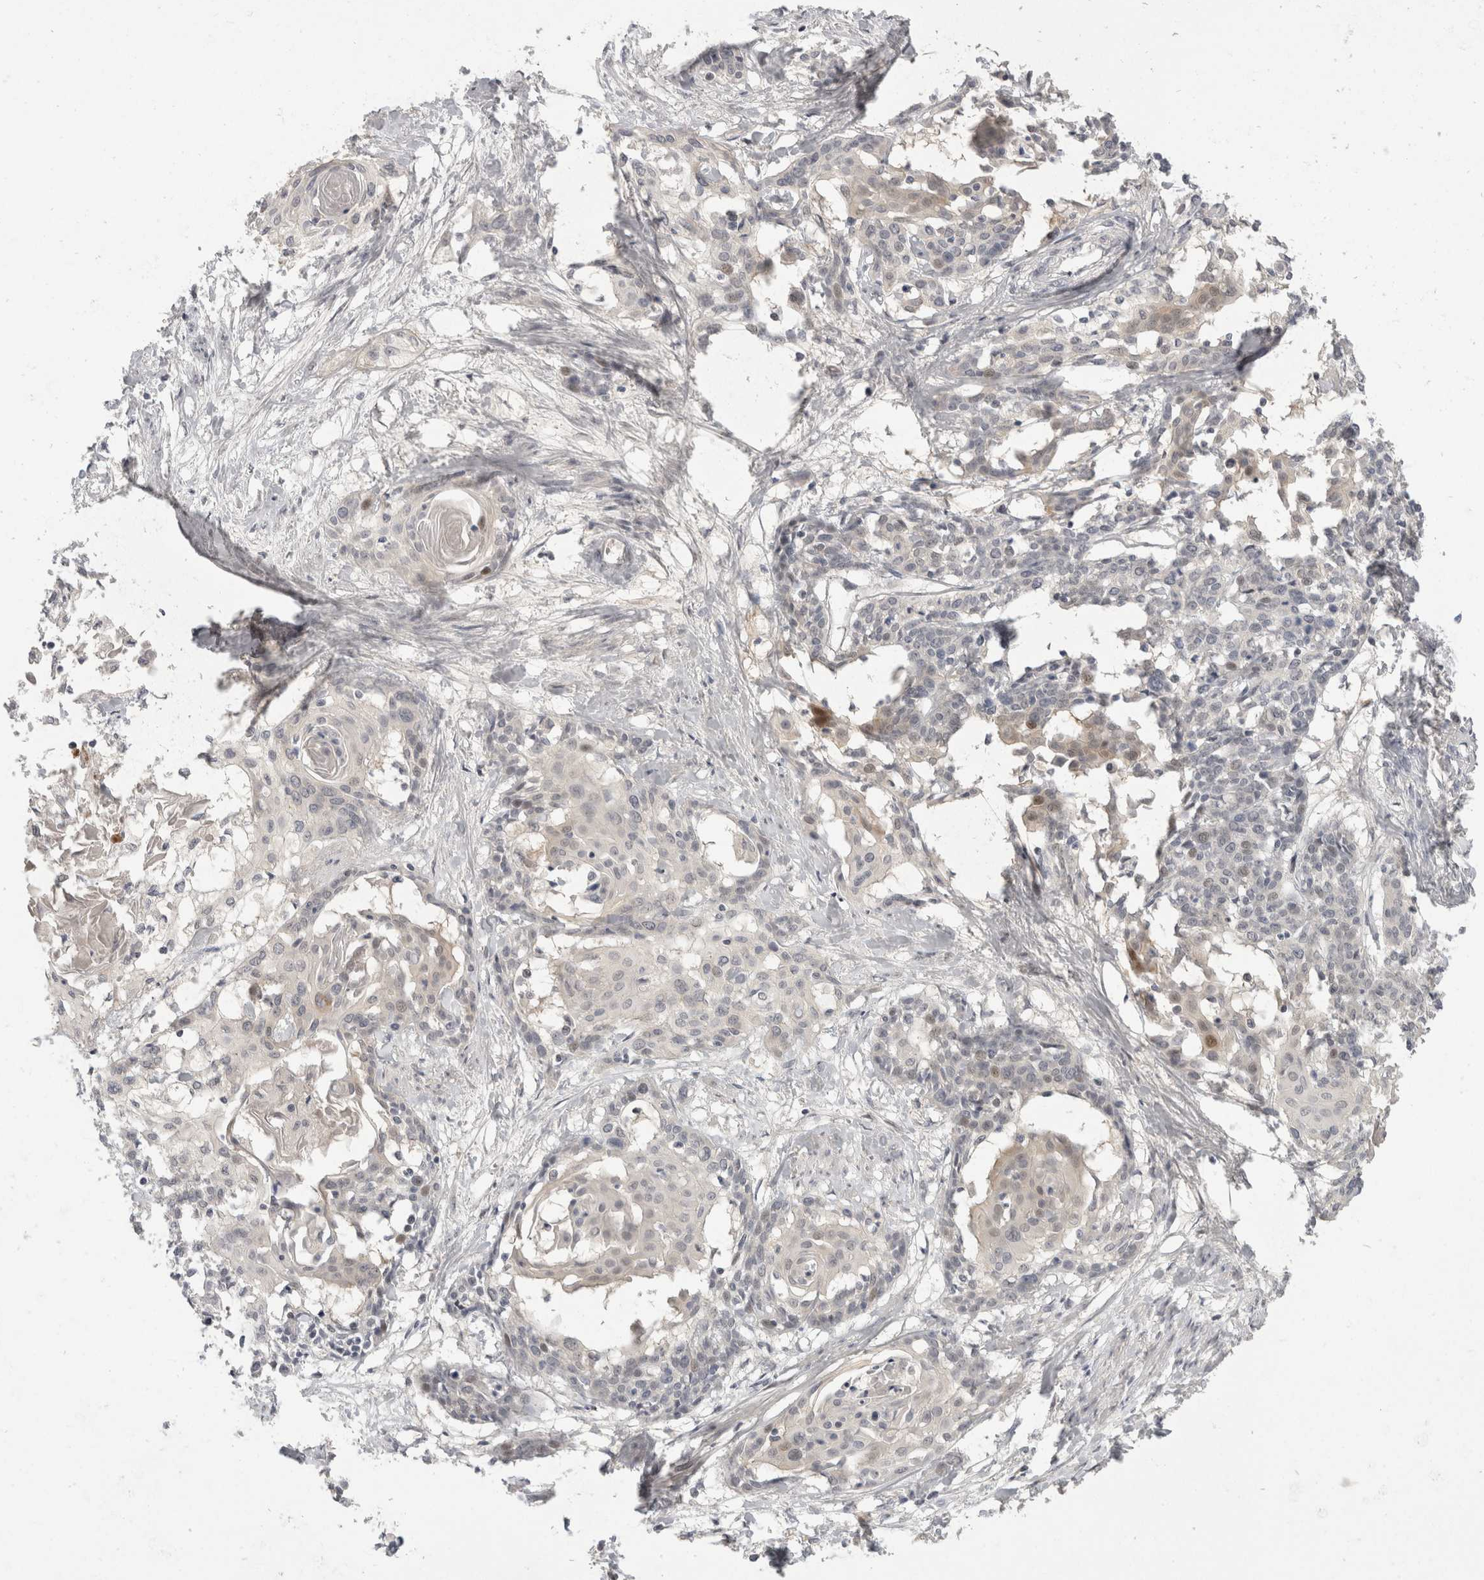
{"staining": {"intensity": "negative", "quantity": "none", "location": "none"}, "tissue": "cervical cancer", "cell_type": "Tumor cells", "image_type": "cancer", "snomed": [{"axis": "morphology", "description": "Squamous cell carcinoma, NOS"}, {"axis": "topography", "description": "Cervix"}], "caption": "Immunohistochemistry of human cervical cancer displays no expression in tumor cells.", "gene": "TOM1L2", "patient": {"sex": "female", "age": 57}}